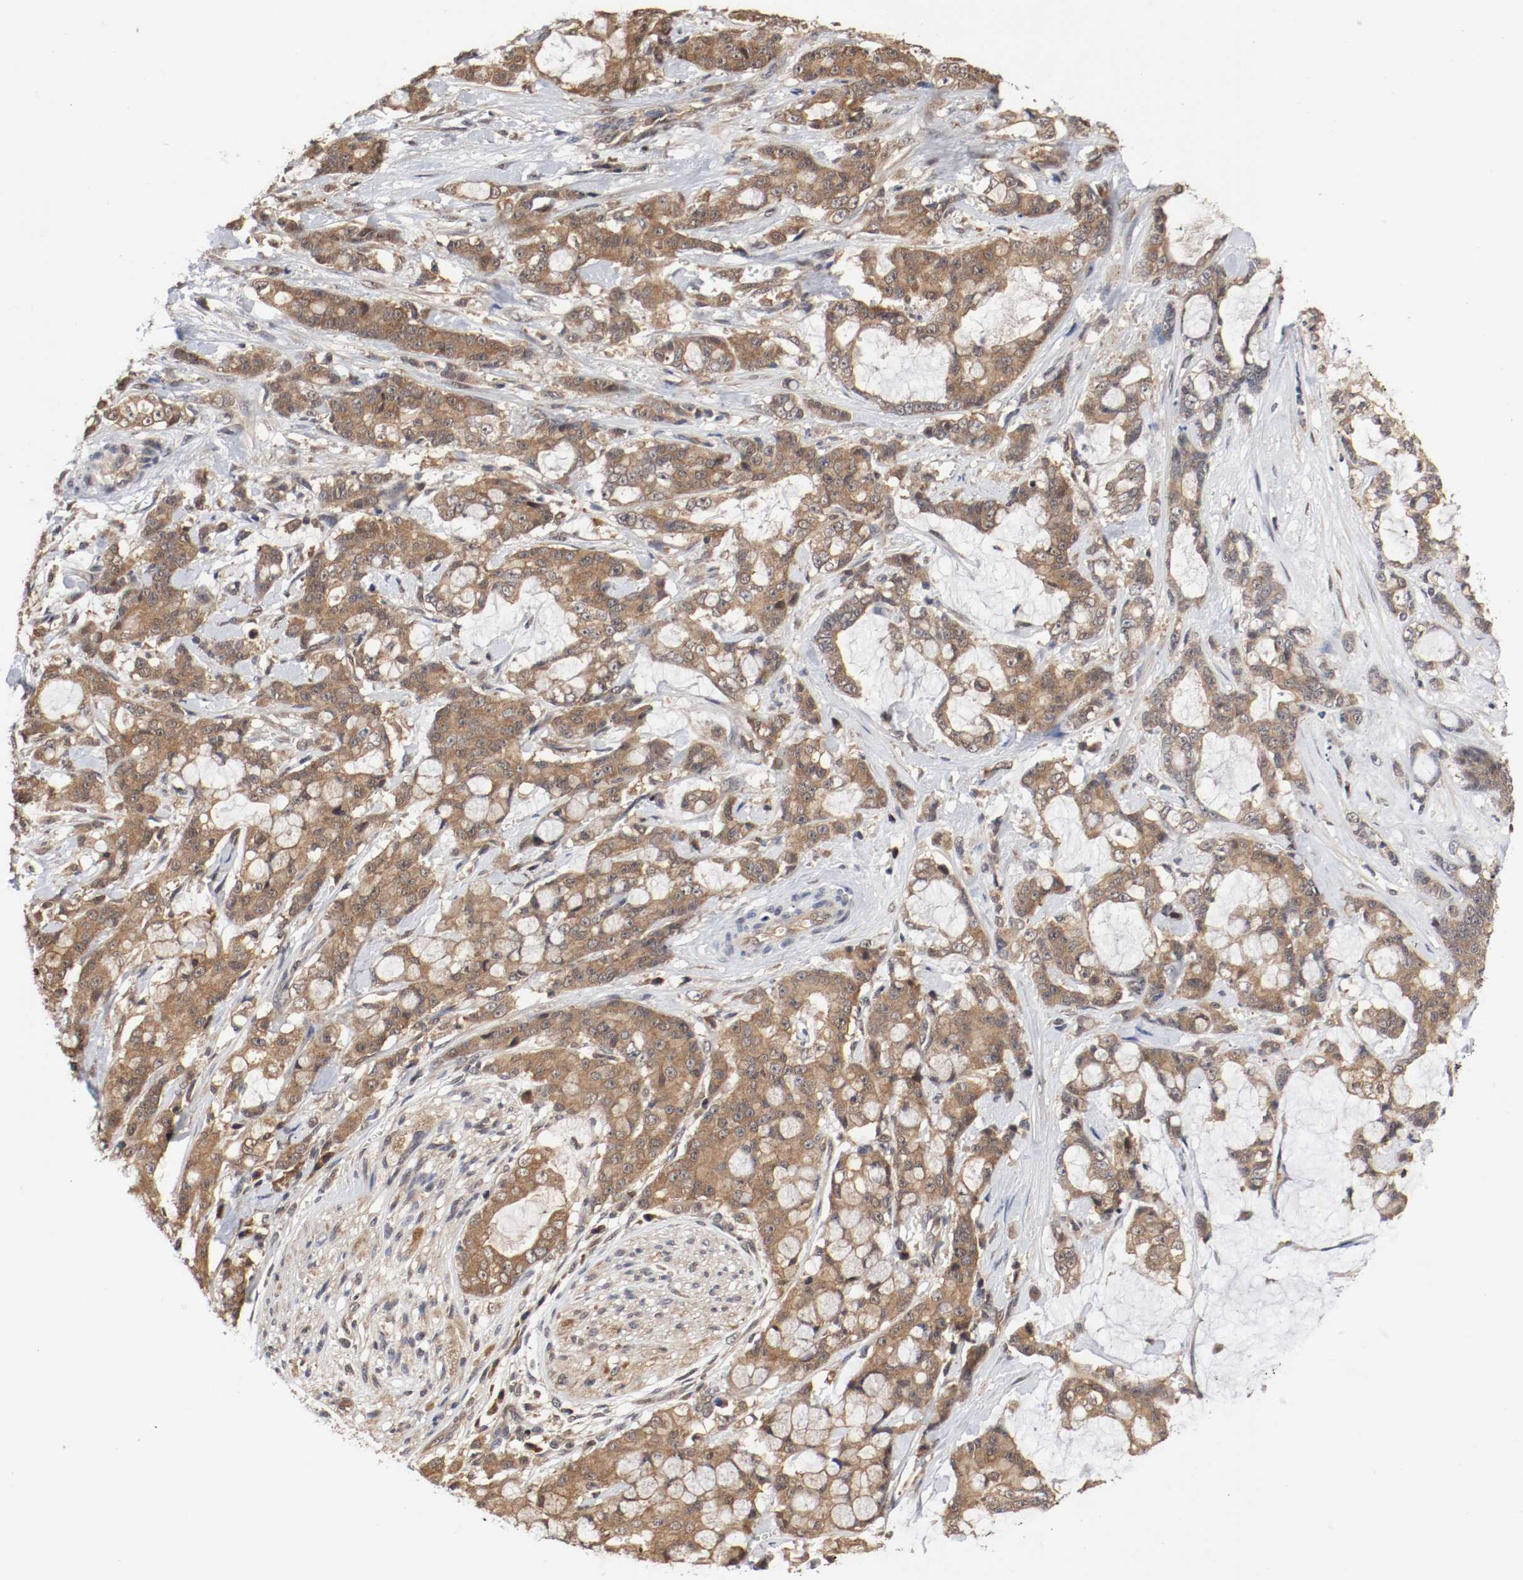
{"staining": {"intensity": "moderate", "quantity": ">75%", "location": "cytoplasmic/membranous"}, "tissue": "pancreatic cancer", "cell_type": "Tumor cells", "image_type": "cancer", "snomed": [{"axis": "morphology", "description": "Adenocarcinoma, NOS"}, {"axis": "topography", "description": "Pancreas"}], "caption": "Immunohistochemistry (IHC) image of neoplastic tissue: human pancreatic adenocarcinoma stained using immunohistochemistry demonstrates medium levels of moderate protein expression localized specifically in the cytoplasmic/membranous of tumor cells, appearing as a cytoplasmic/membranous brown color.", "gene": "AFG3L2", "patient": {"sex": "female", "age": 73}}